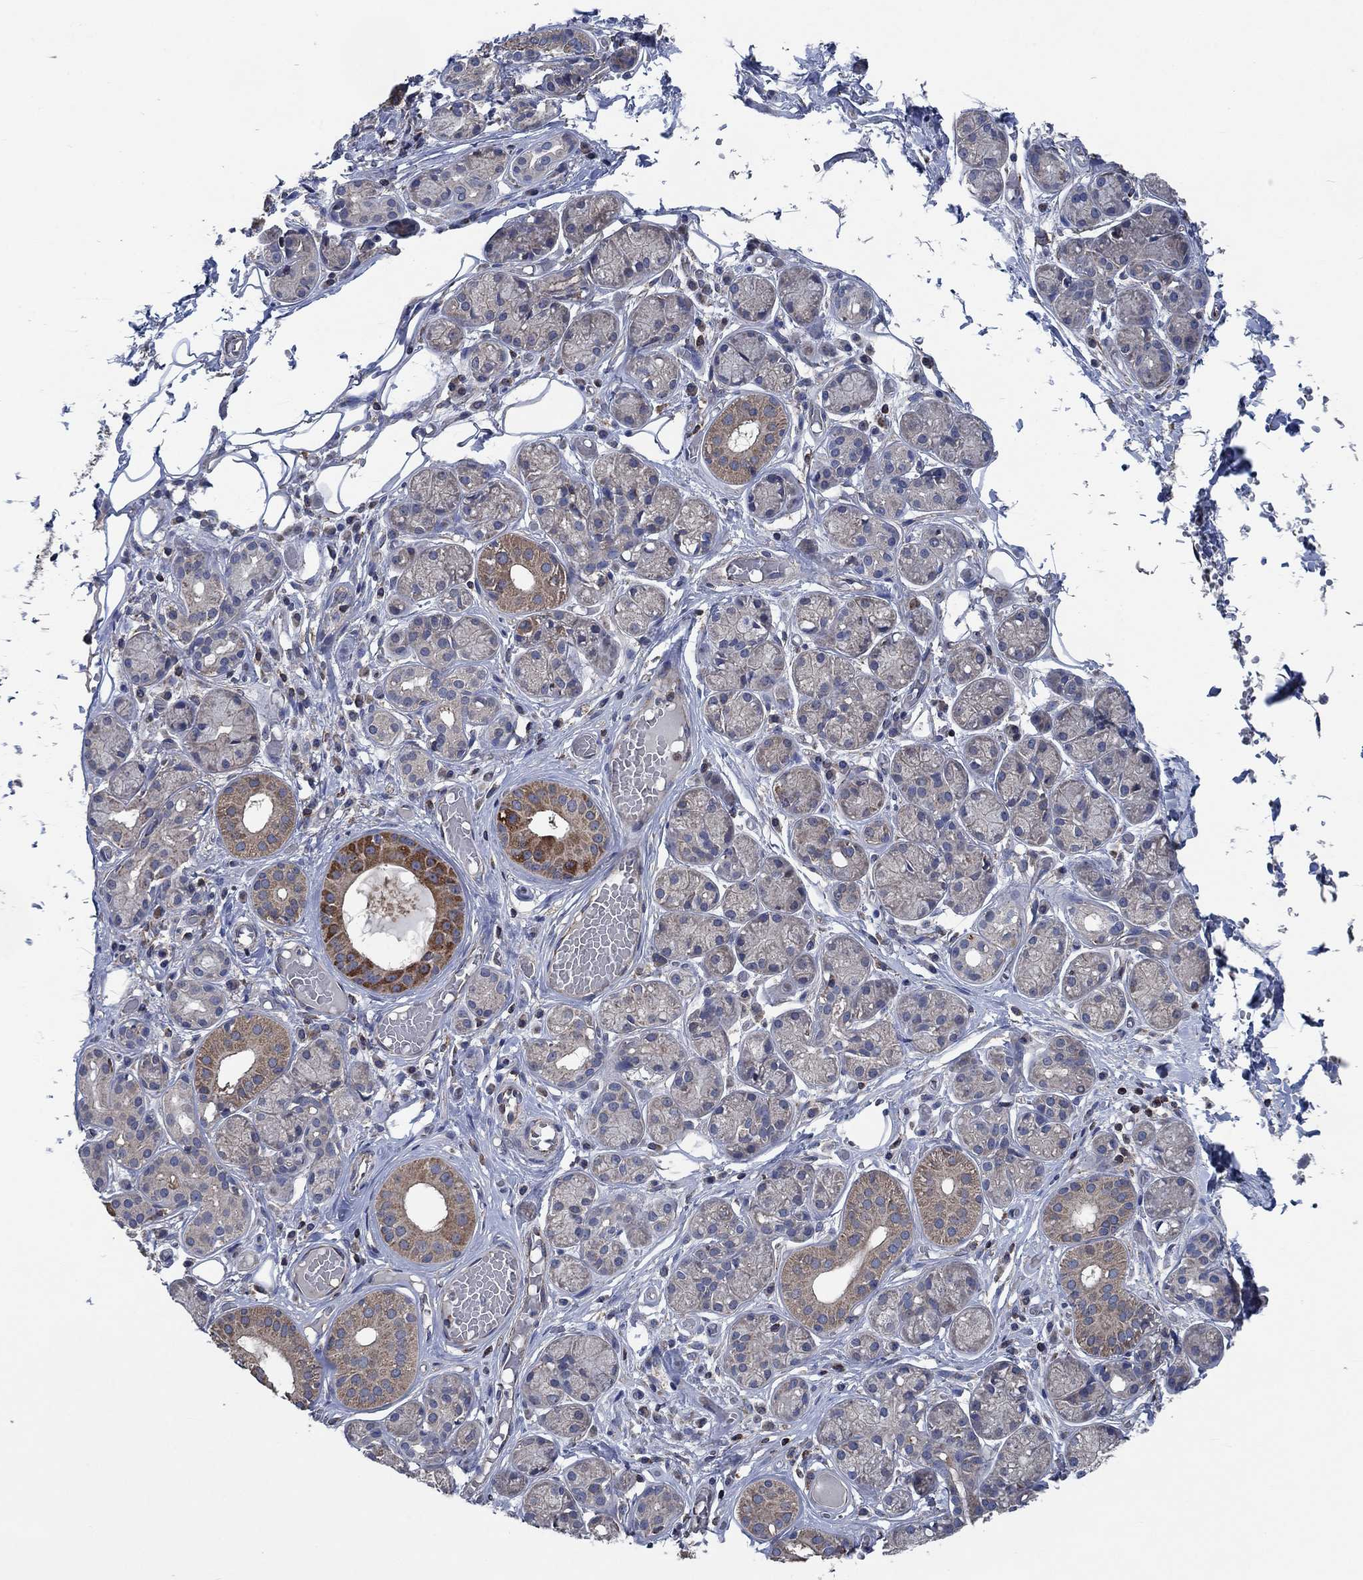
{"staining": {"intensity": "moderate", "quantity": "<25%", "location": "cytoplasmic/membranous"}, "tissue": "salivary gland", "cell_type": "Glandular cells", "image_type": "normal", "snomed": [{"axis": "morphology", "description": "Normal tissue, NOS"}, {"axis": "topography", "description": "Salivary gland"}, {"axis": "topography", "description": "Peripheral nerve tissue"}], "caption": "A micrograph of human salivary gland stained for a protein reveals moderate cytoplasmic/membranous brown staining in glandular cells.", "gene": "STXBP6", "patient": {"sex": "male", "age": 71}}